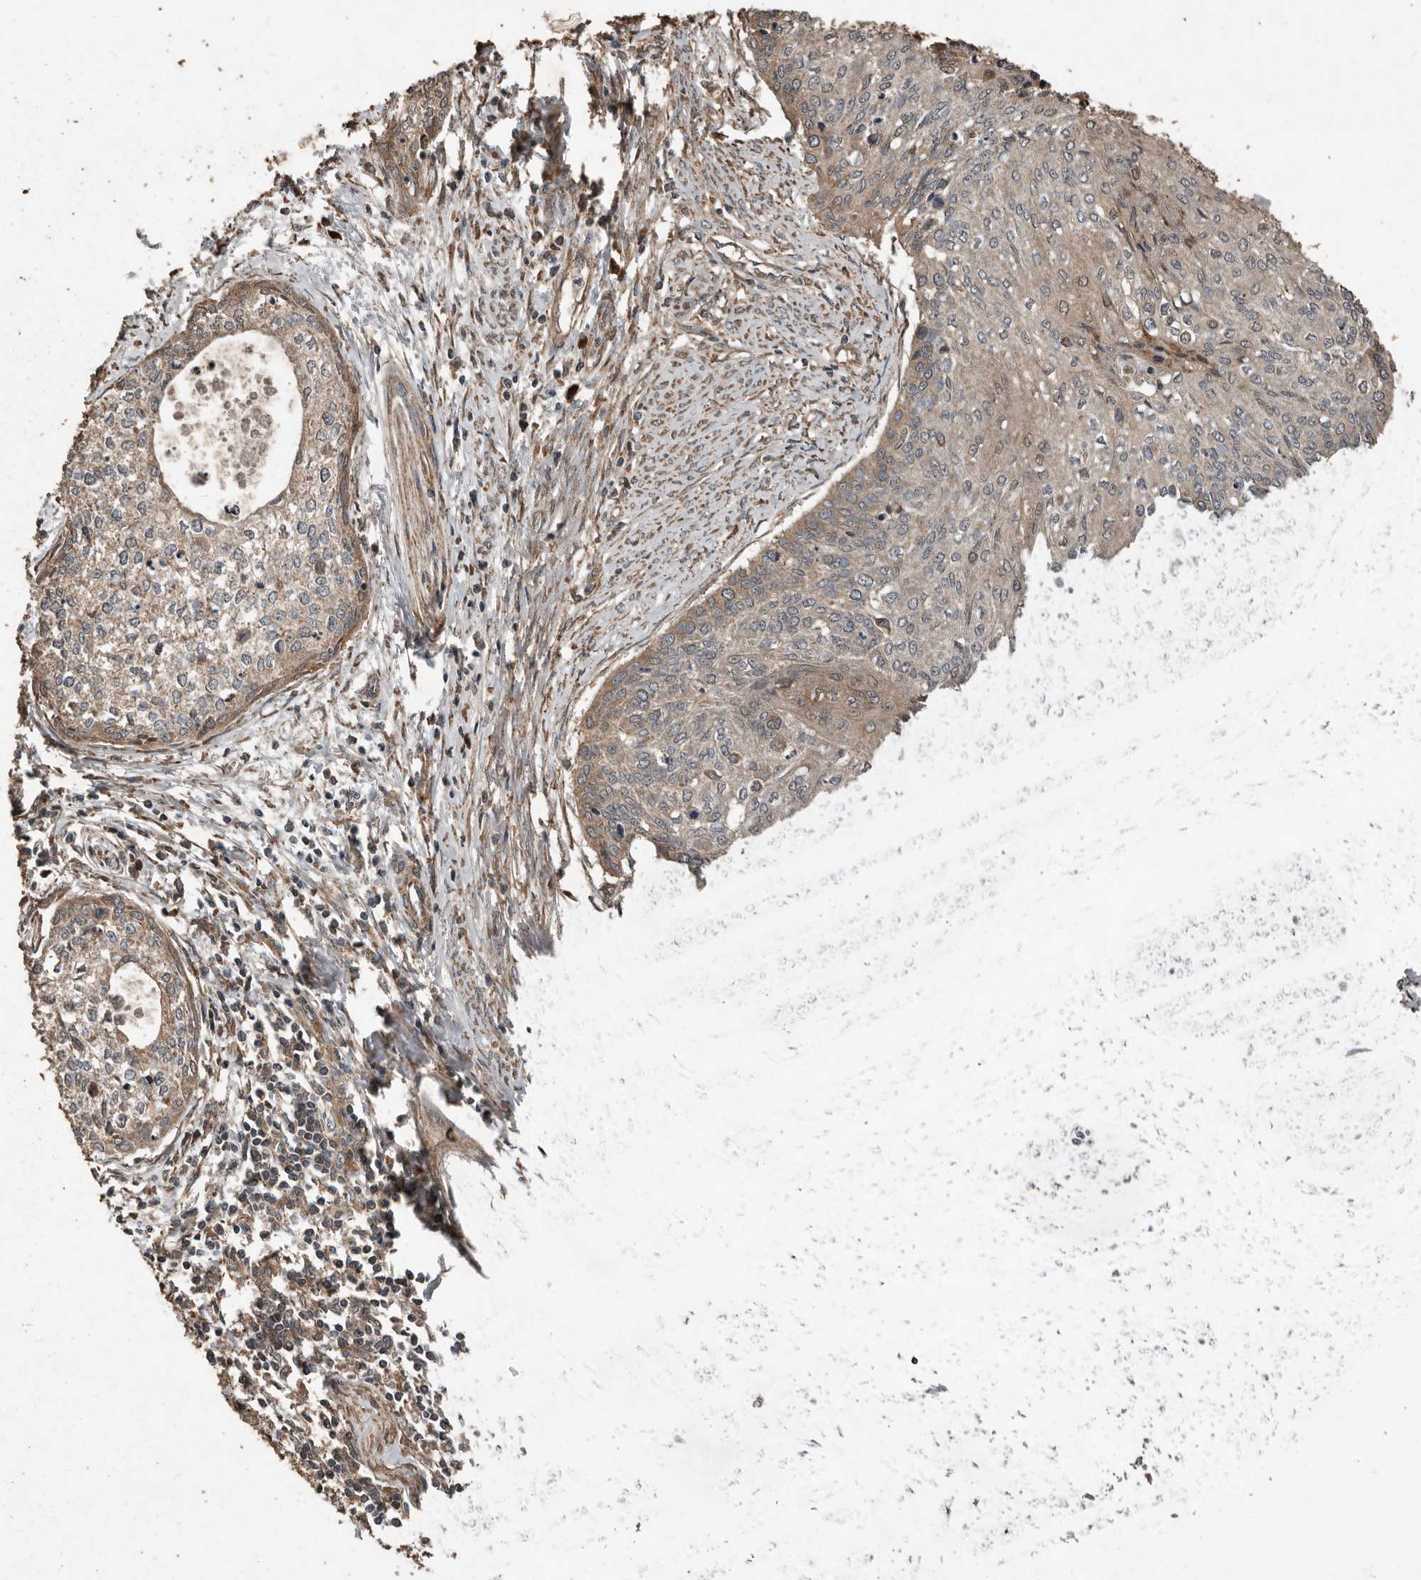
{"staining": {"intensity": "weak", "quantity": ">75%", "location": "cytoplasmic/membranous"}, "tissue": "cervical cancer", "cell_type": "Tumor cells", "image_type": "cancer", "snomed": [{"axis": "morphology", "description": "Squamous cell carcinoma, NOS"}, {"axis": "topography", "description": "Cervix"}], "caption": "A histopathology image of squamous cell carcinoma (cervical) stained for a protein shows weak cytoplasmic/membranous brown staining in tumor cells. (DAB IHC, brown staining for protein, blue staining for nuclei).", "gene": "RNF207", "patient": {"sex": "female", "age": 37}}